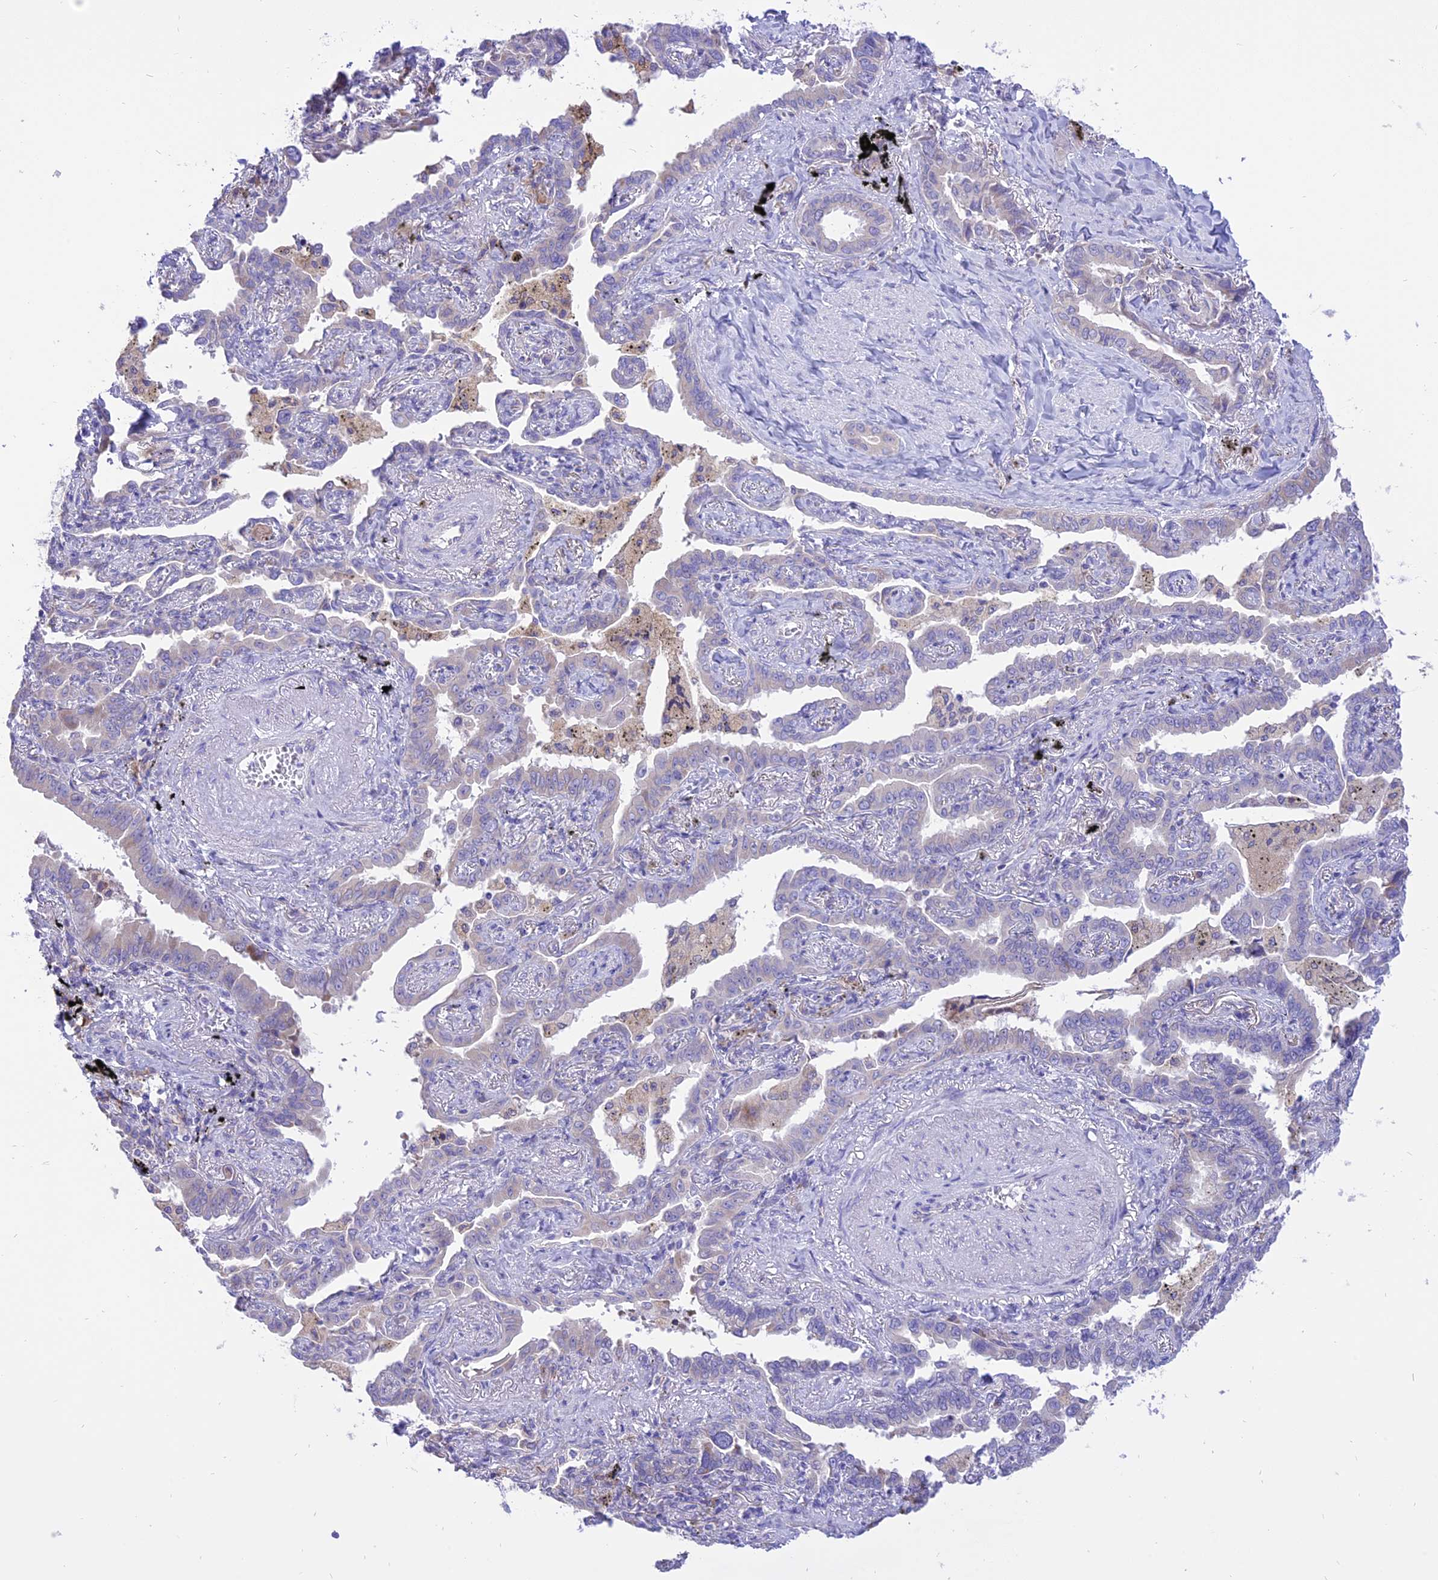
{"staining": {"intensity": "negative", "quantity": "none", "location": "none"}, "tissue": "lung cancer", "cell_type": "Tumor cells", "image_type": "cancer", "snomed": [{"axis": "morphology", "description": "Adenocarcinoma, NOS"}, {"axis": "topography", "description": "Lung"}], "caption": "Lung cancer (adenocarcinoma) was stained to show a protein in brown. There is no significant positivity in tumor cells.", "gene": "ARMCX6", "patient": {"sex": "male", "age": 67}}